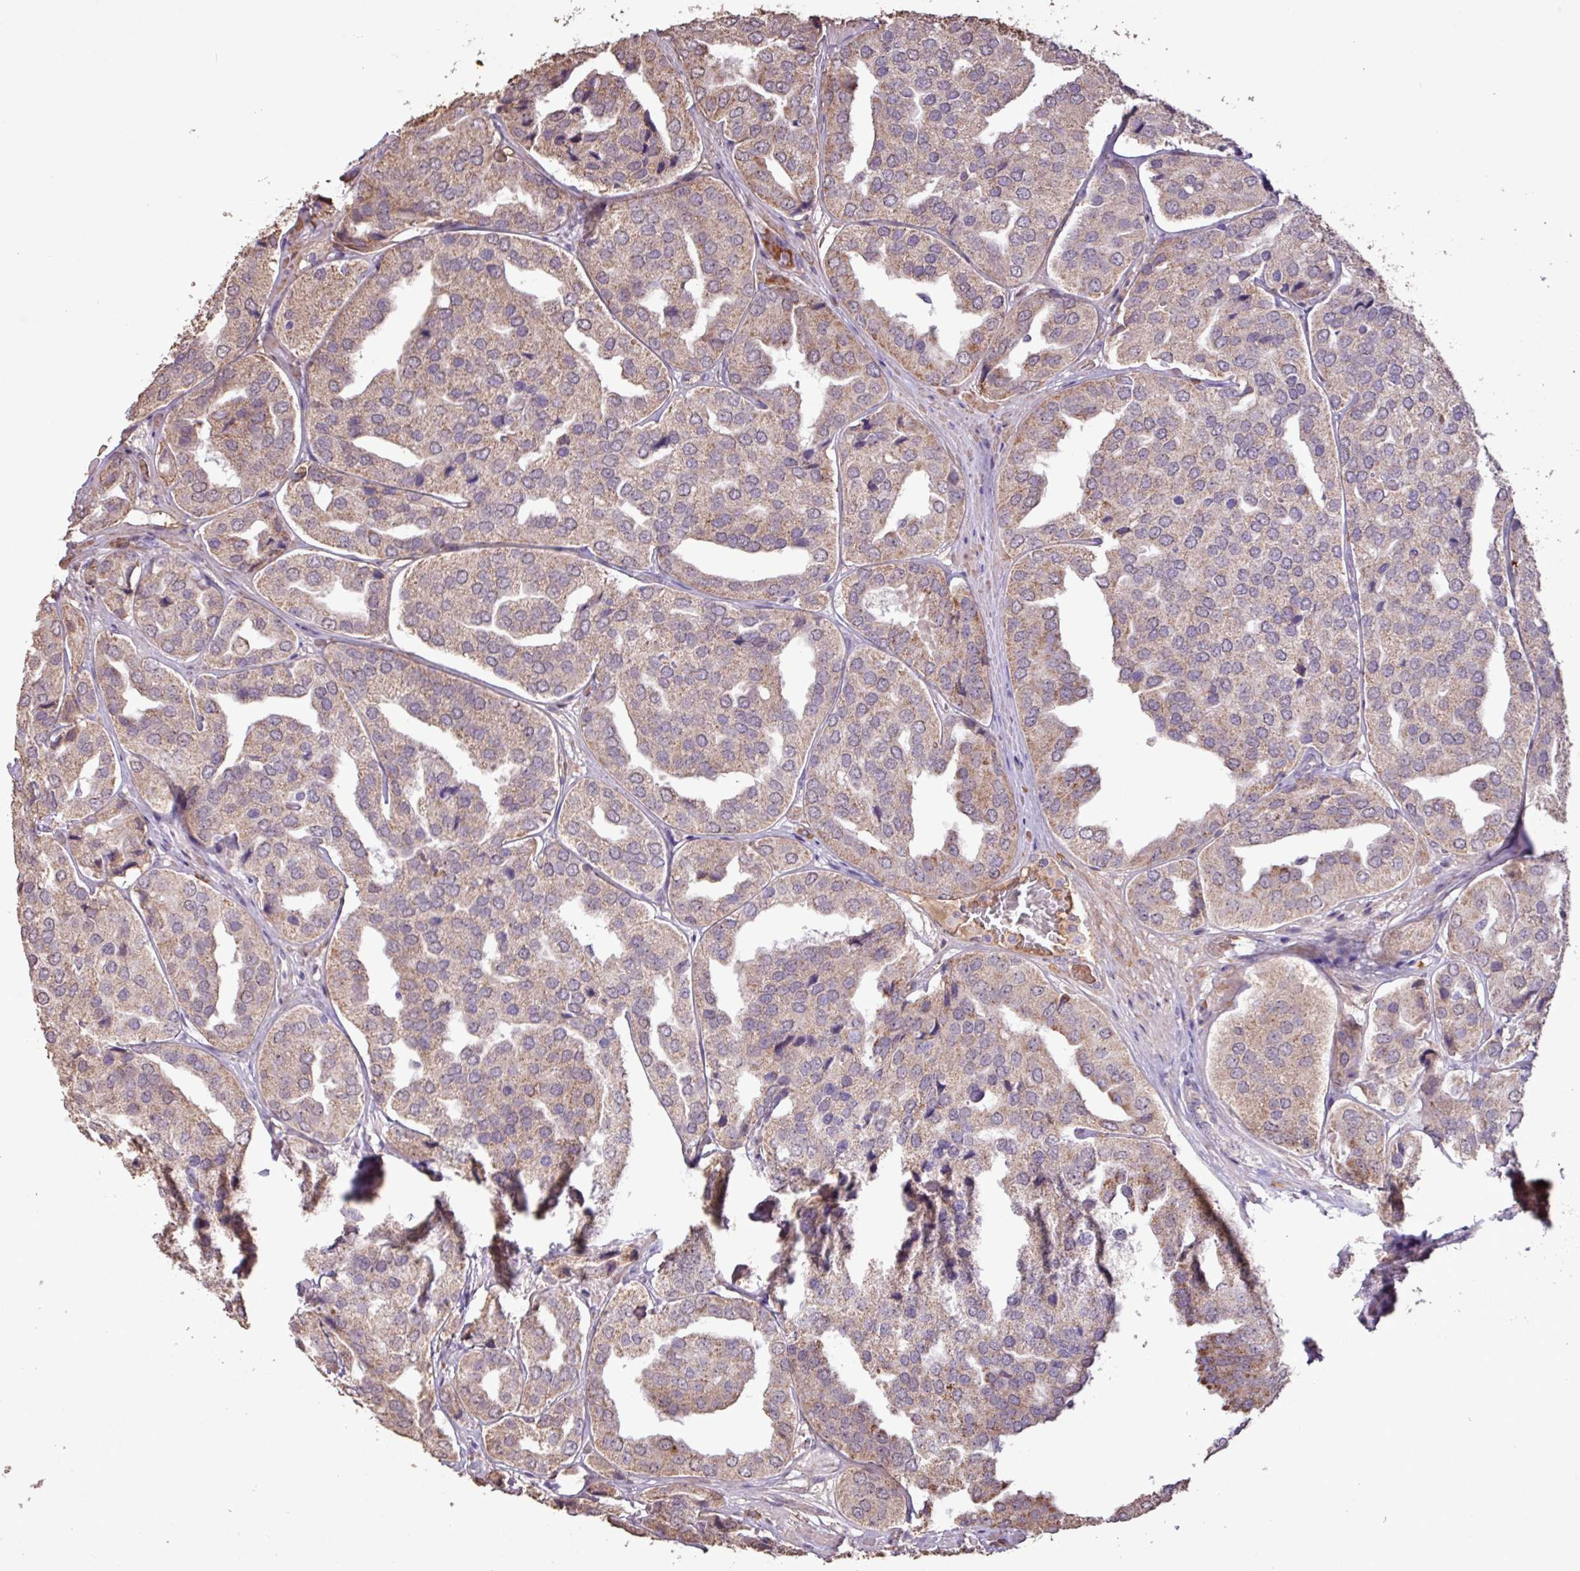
{"staining": {"intensity": "moderate", "quantity": "25%-75%", "location": "cytoplasmic/membranous"}, "tissue": "prostate cancer", "cell_type": "Tumor cells", "image_type": "cancer", "snomed": [{"axis": "morphology", "description": "Adenocarcinoma, High grade"}, {"axis": "topography", "description": "Prostate"}], "caption": "Tumor cells display medium levels of moderate cytoplasmic/membranous staining in about 25%-75% of cells in prostate cancer. The staining is performed using DAB (3,3'-diaminobenzidine) brown chromogen to label protein expression. The nuclei are counter-stained blue using hematoxylin.", "gene": "L3MBTL3", "patient": {"sex": "male", "age": 63}}